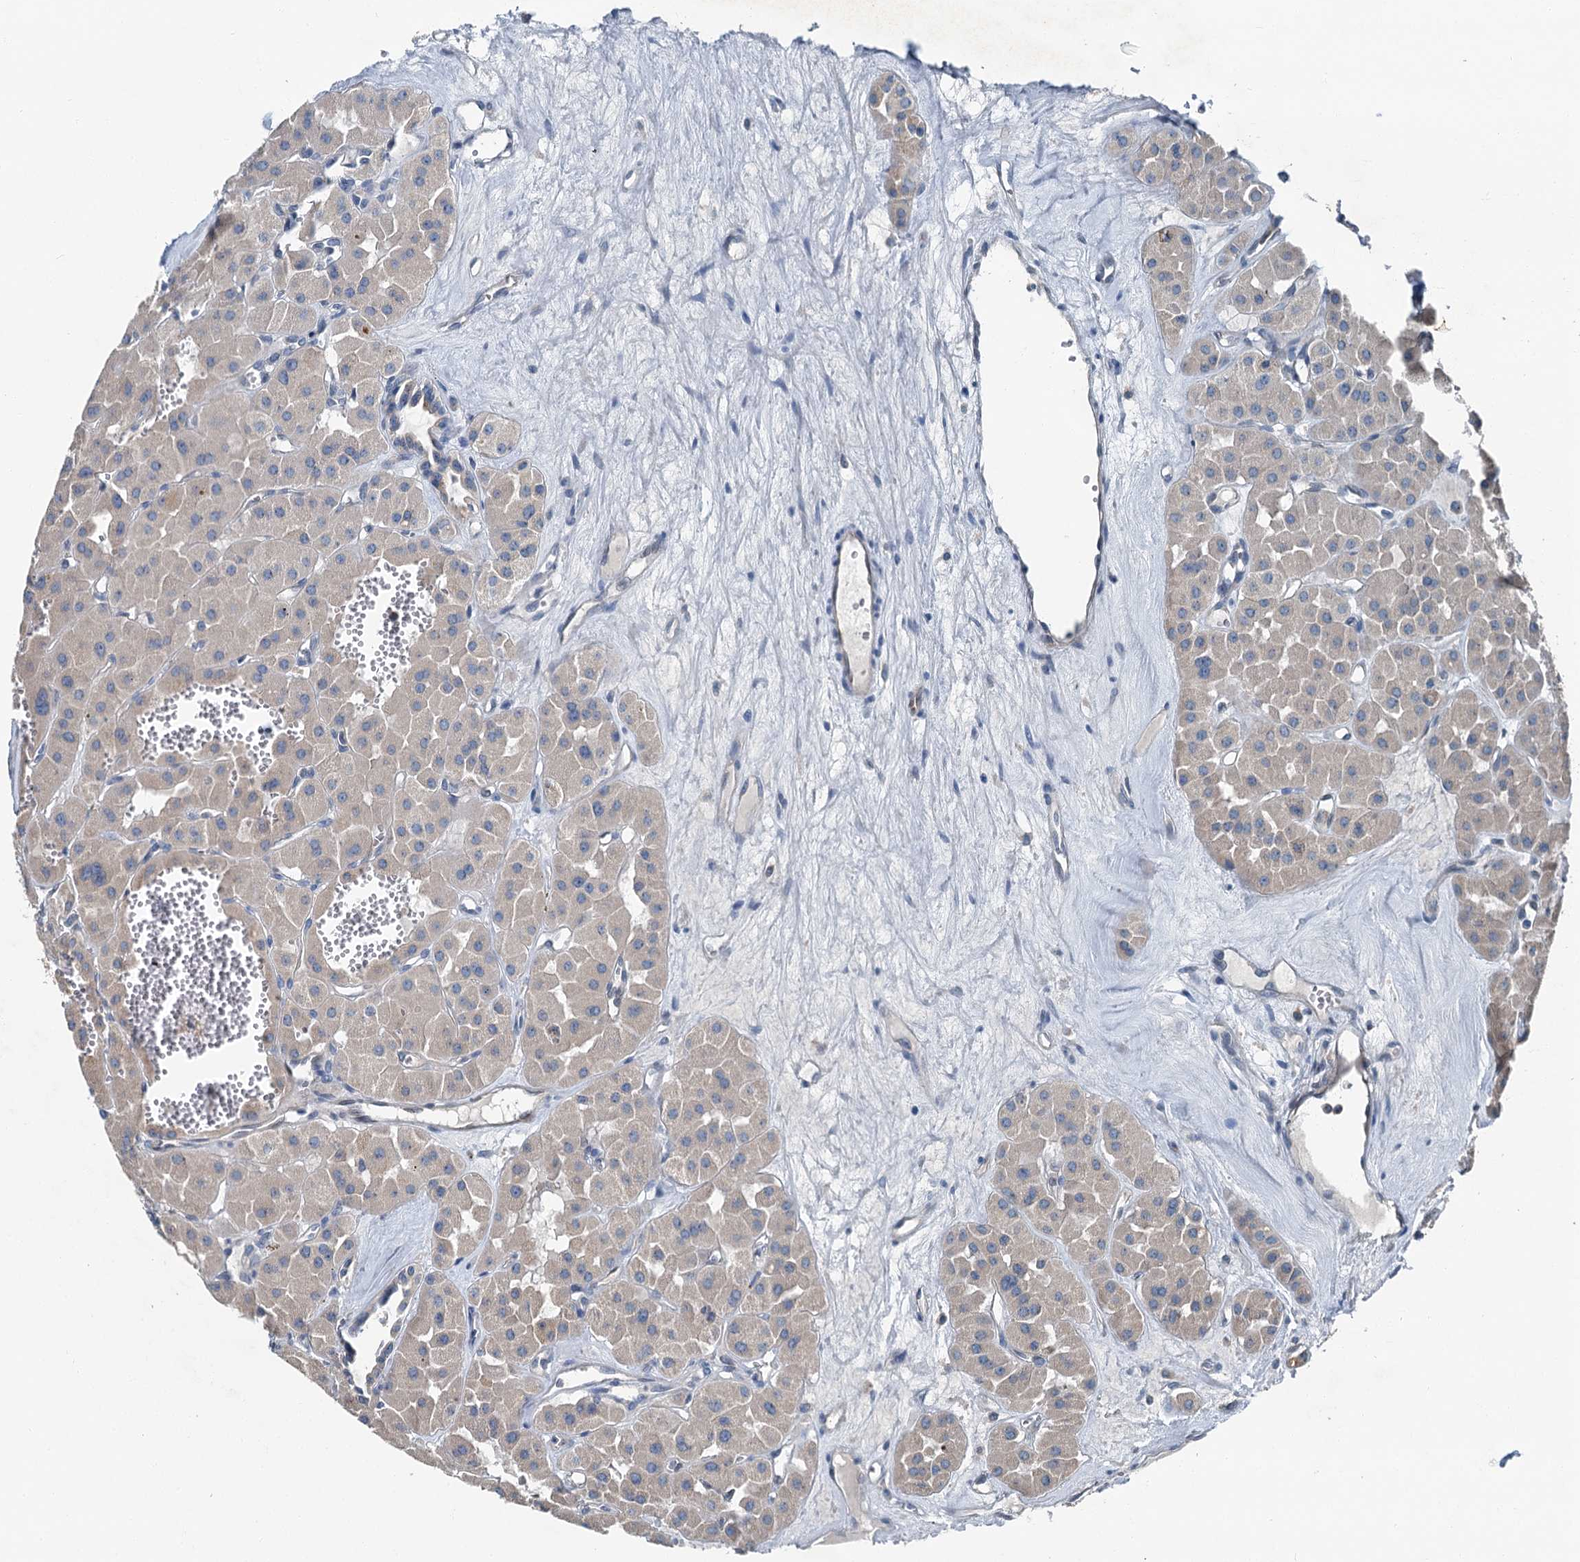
{"staining": {"intensity": "weak", "quantity": ">75%", "location": "cytoplasmic/membranous"}, "tissue": "renal cancer", "cell_type": "Tumor cells", "image_type": "cancer", "snomed": [{"axis": "morphology", "description": "Carcinoma, NOS"}, {"axis": "topography", "description": "Kidney"}], "caption": "Human renal cancer (carcinoma) stained with a protein marker exhibits weak staining in tumor cells.", "gene": "C6orf120", "patient": {"sex": "female", "age": 75}}